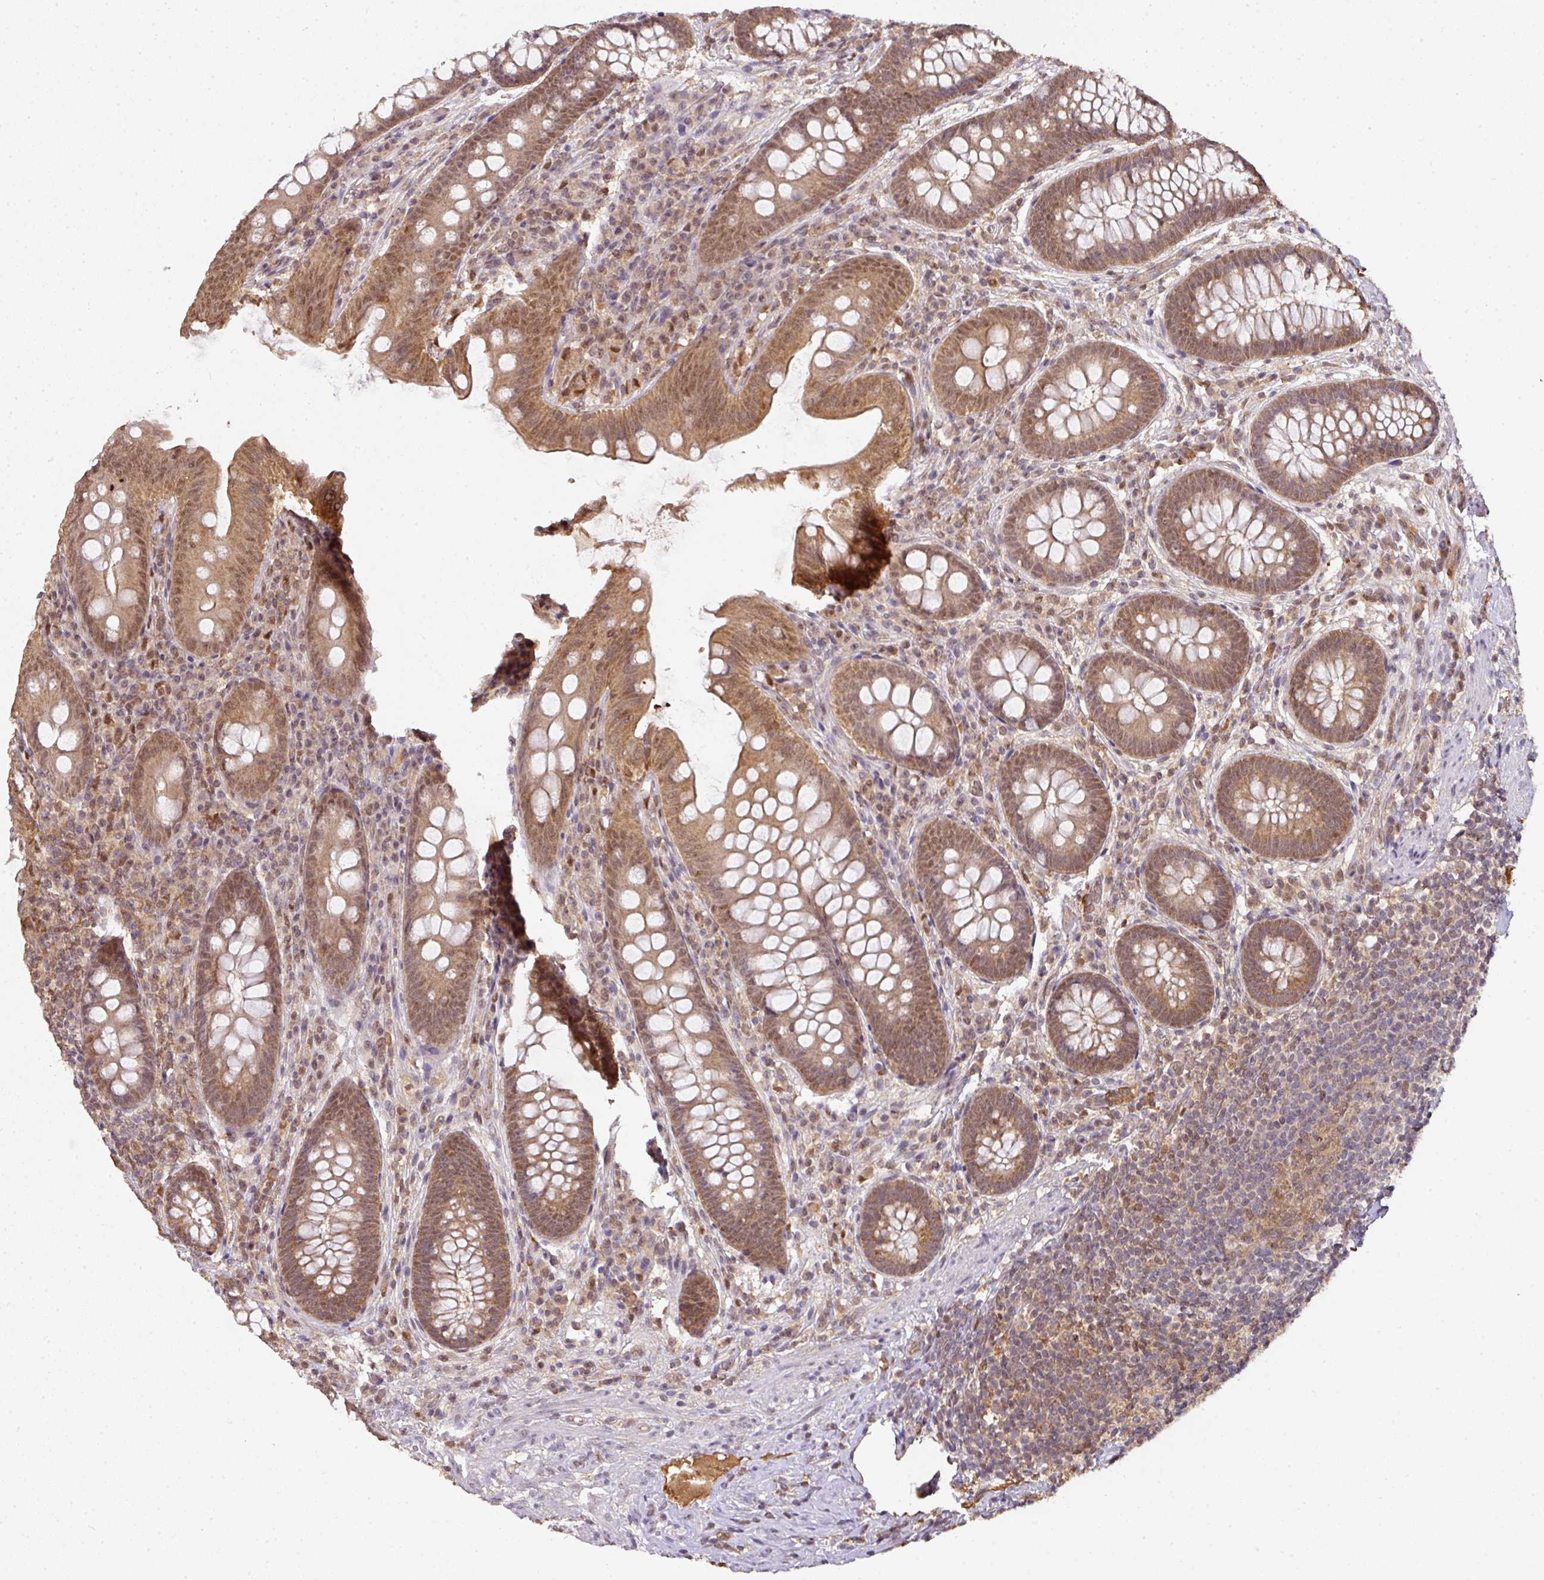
{"staining": {"intensity": "moderate", "quantity": ">75%", "location": "cytoplasmic/membranous,nuclear"}, "tissue": "appendix", "cell_type": "Glandular cells", "image_type": "normal", "snomed": [{"axis": "morphology", "description": "Normal tissue, NOS"}, {"axis": "topography", "description": "Appendix"}], "caption": "Immunohistochemical staining of normal appendix demonstrates medium levels of moderate cytoplasmic/membranous,nuclear positivity in about >75% of glandular cells.", "gene": "RANBP9", "patient": {"sex": "male", "age": 71}}